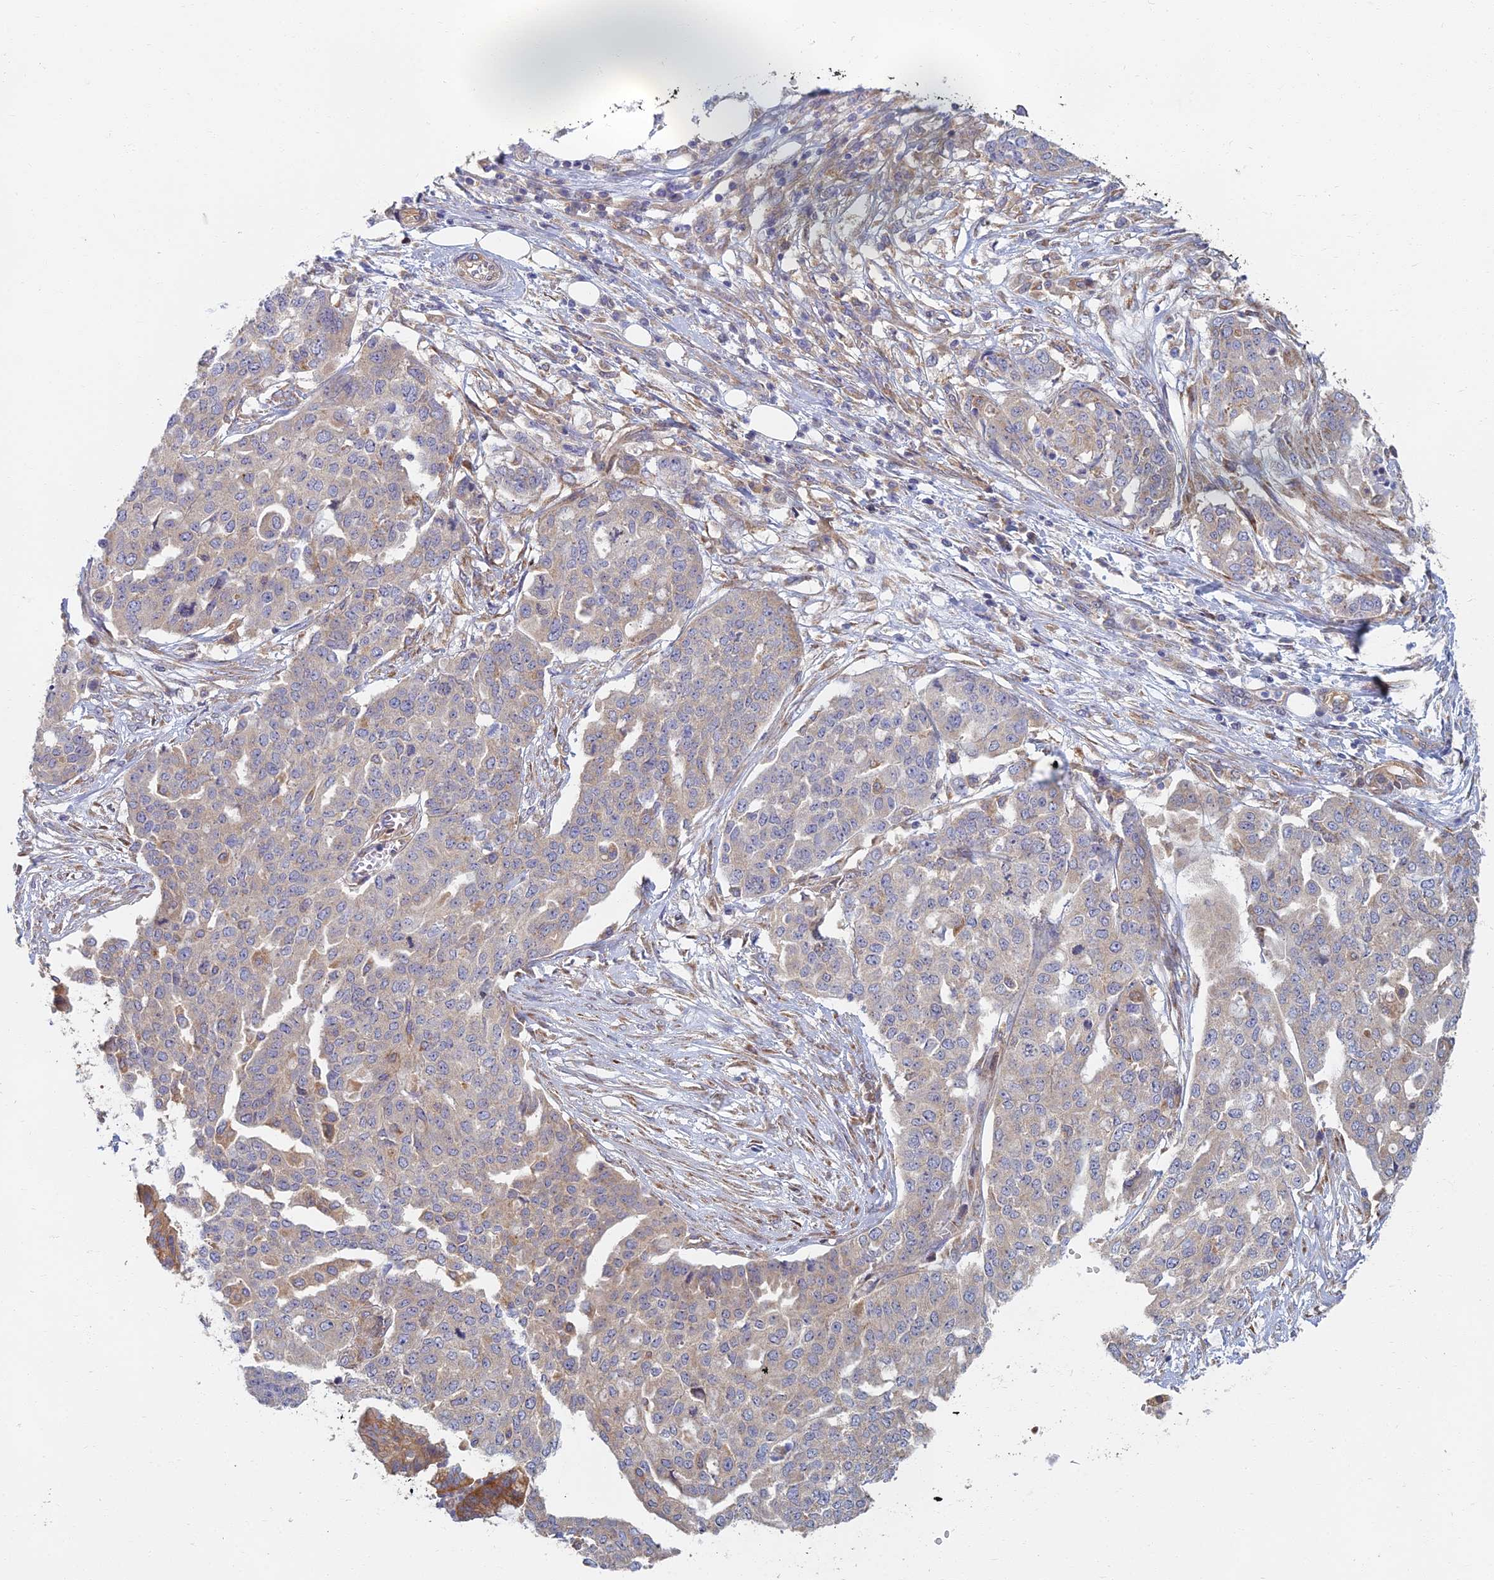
{"staining": {"intensity": "negative", "quantity": "none", "location": "none"}, "tissue": "ovarian cancer", "cell_type": "Tumor cells", "image_type": "cancer", "snomed": [{"axis": "morphology", "description": "Cystadenocarcinoma, serous, NOS"}, {"axis": "topography", "description": "Soft tissue"}, {"axis": "topography", "description": "Ovary"}], "caption": "Ovarian cancer was stained to show a protein in brown. There is no significant staining in tumor cells.", "gene": "RBSN", "patient": {"sex": "female", "age": 57}}